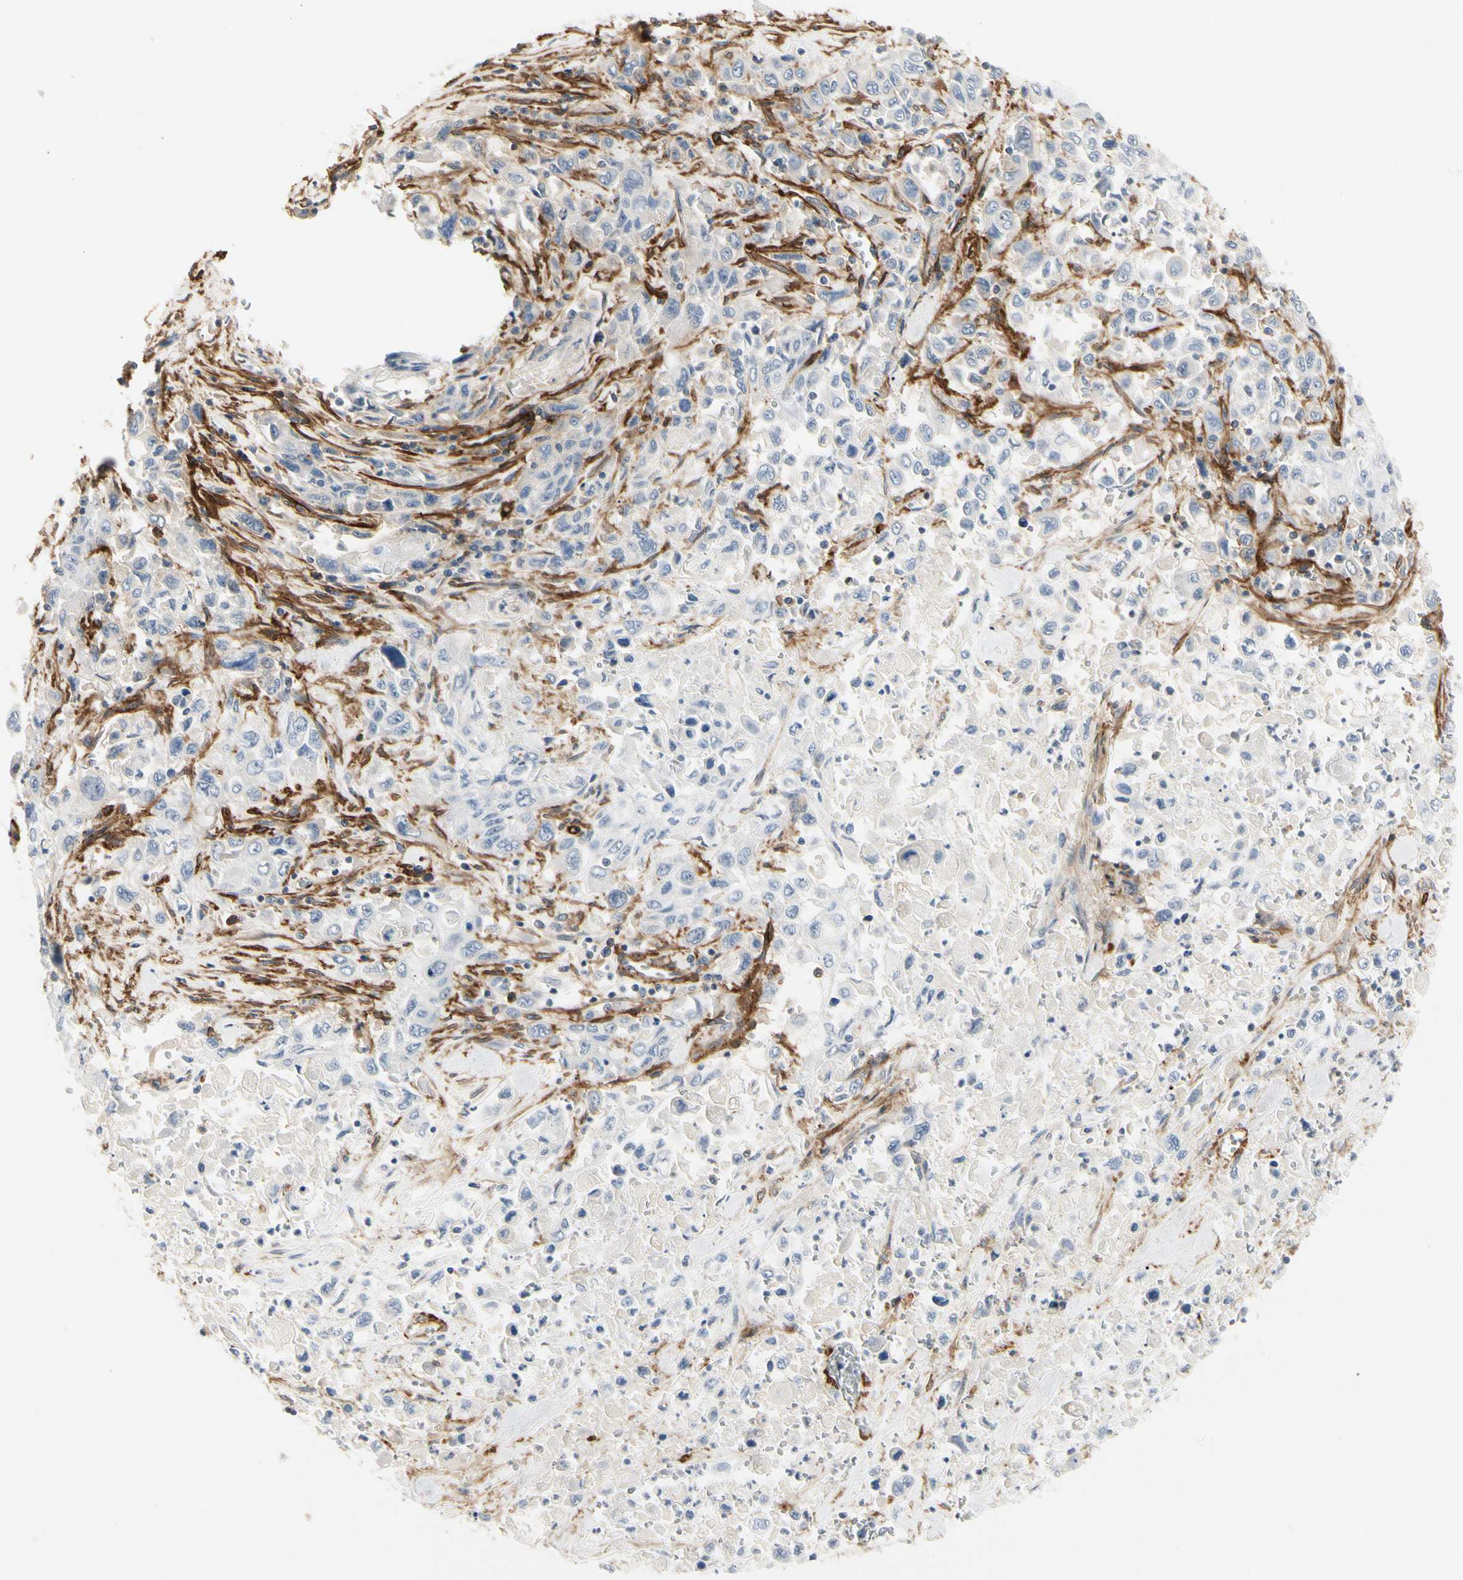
{"staining": {"intensity": "negative", "quantity": "none", "location": "none"}, "tissue": "pancreatic cancer", "cell_type": "Tumor cells", "image_type": "cancer", "snomed": [{"axis": "morphology", "description": "Adenocarcinoma, NOS"}, {"axis": "topography", "description": "Pancreas"}], "caption": "Adenocarcinoma (pancreatic) was stained to show a protein in brown. There is no significant expression in tumor cells.", "gene": "GGT5", "patient": {"sex": "male", "age": 70}}